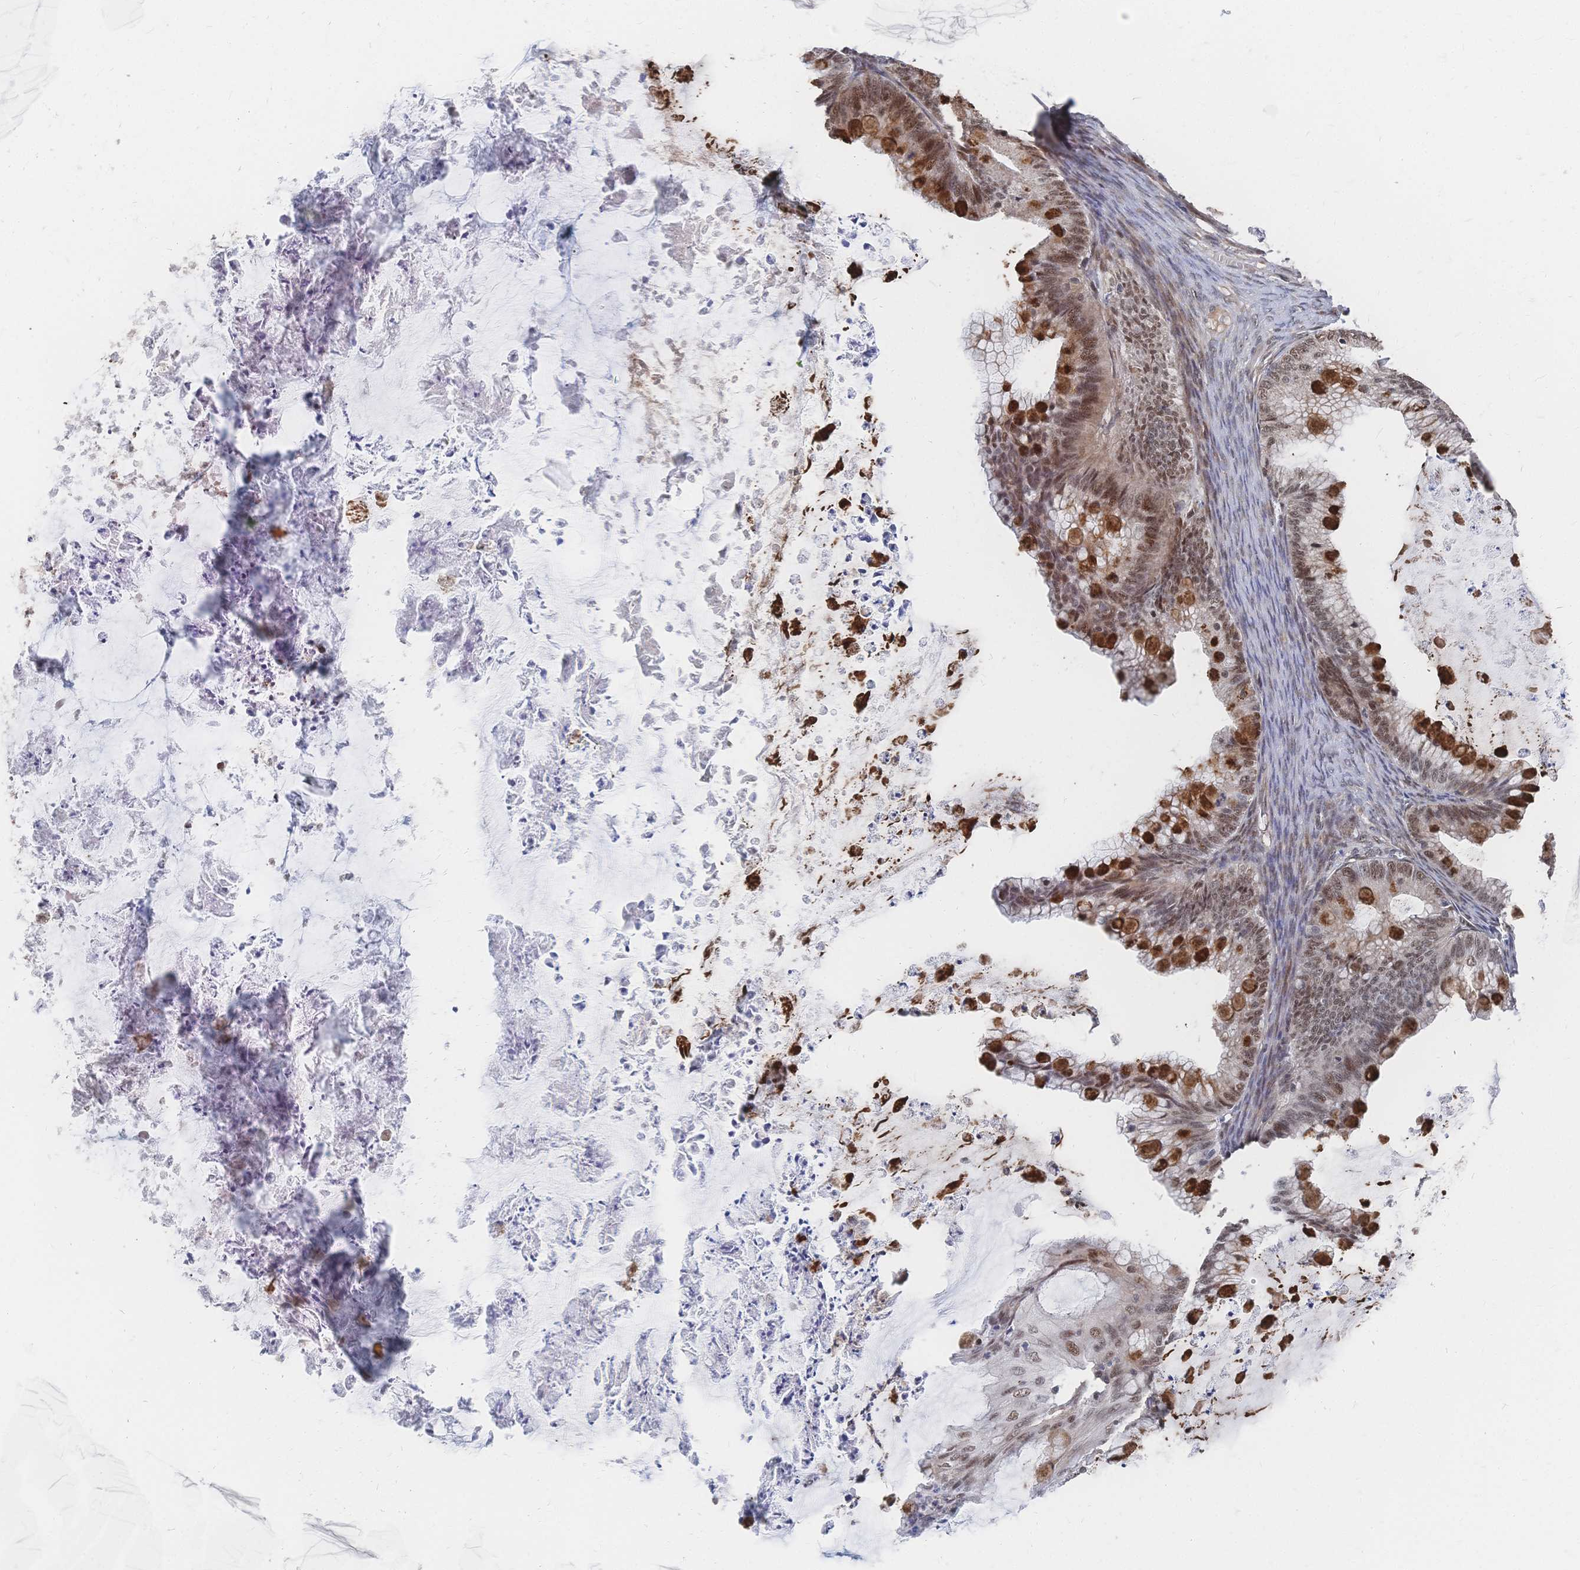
{"staining": {"intensity": "moderate", "quantity": ">75%", "location": "cytoplasmic/membranous,nuclear"}, "tissue": "ovarian cancer", "cell_type": "Tumor cells", "image_type": "cancer", "snomed": [{"axis": "morphology", "description": "Cystadenocarcinoma, mucinous, NOS"}, {"axis": "topography", "description": "Ovary"}], "caption": "The photomicrograph demonstrates a brown stain indicating the presence of a protein in the cytoplasmic/membranous and nuclear of tumor cells in ovarian cancer.", "gene": "NELFA", "patient": {"sex": "female", "age": 35}}